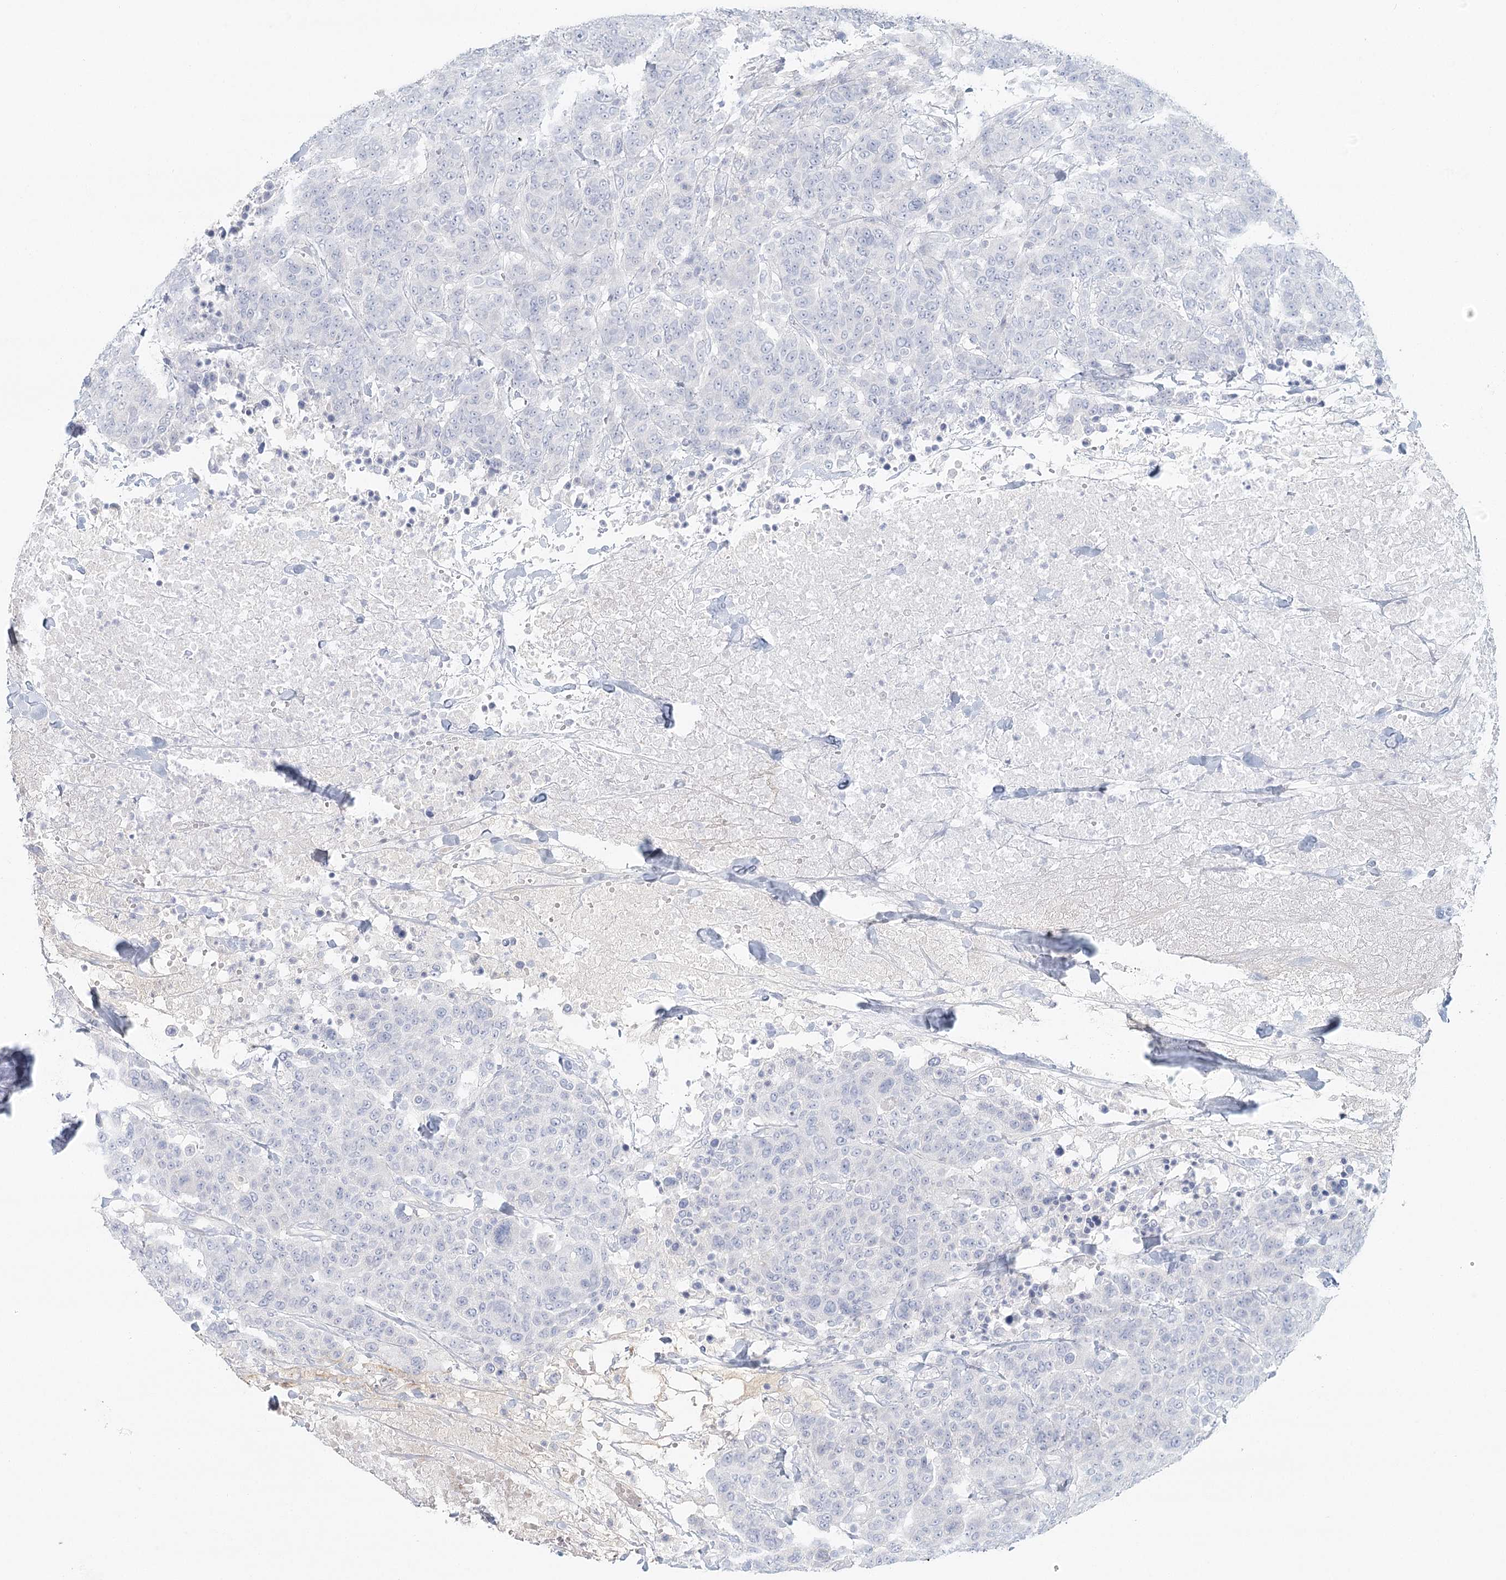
{"staining": {"intensity": "negative", "quantity": "none", "location": "none"}, "tissue": "breast cancer", "cell_type": "Tumor cells", "image_type": "cancer", "snomed": [{"axis": "morphology", "description": "Duct carcinoma"}, {"axis": "topography", "description": "Breast"}], "caption": "Tumor cells show no significant expression in intraductal carcinoma (breast). (DAB (3,3'-diaminobenzidine) immunohistochemistry (IHC) visualized using brightfield microscopy, high magnification).", "gene": "DMGDH", "patient": {"sex": "female", "age": 37}}